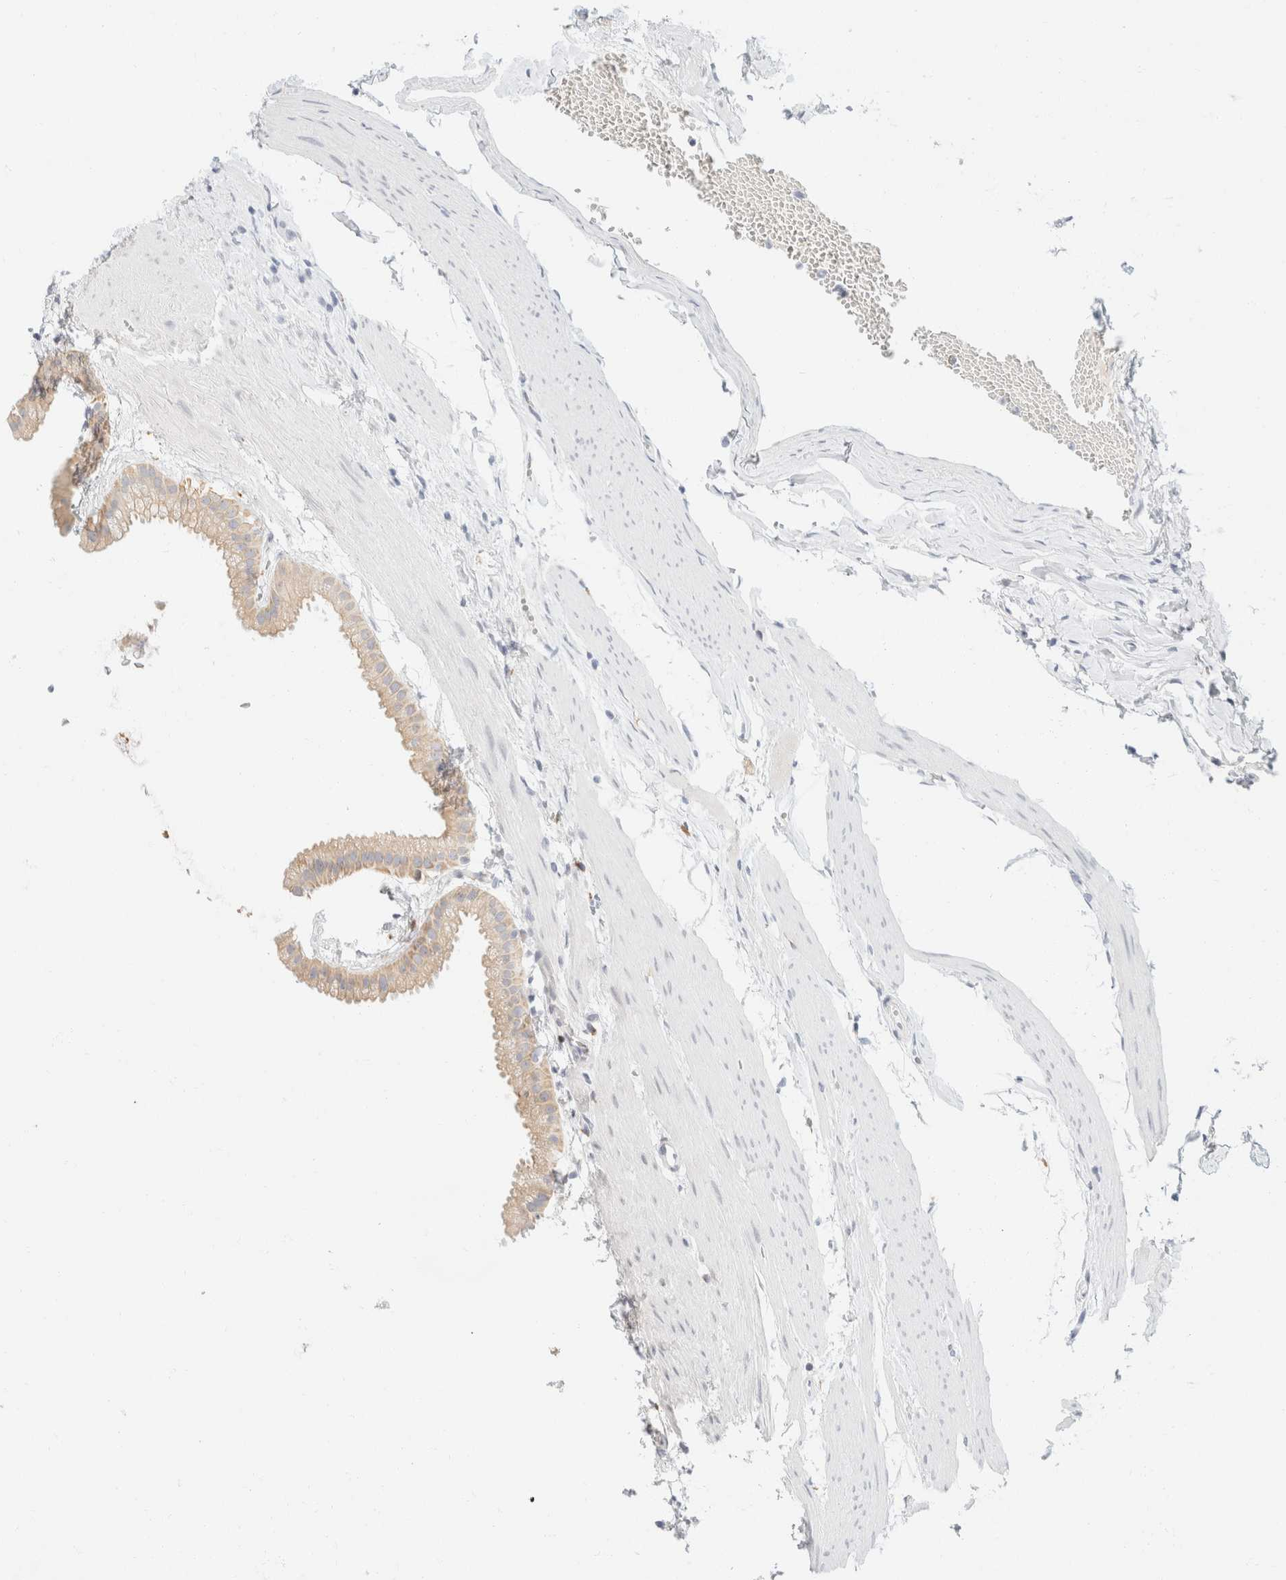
{"staining": {"intensity": "weak", "quantity": "<25%", "location": "cytoplasmic/membranous"}, "tissue": "gallbladder", "cell_type": "Glandular cells", "image_type": "normal", "snomed": [{"axis": "morphology", "description": "Normal tissue, NOS"}, {"axis": "topography", "description": "Gallbladder"}], "caption": "A micrograph of gallbladder stained for a protein reveals no brown staining in glandular cells.", "gene": "KRT20", "patient": {"sex": "female", "age": 64}}